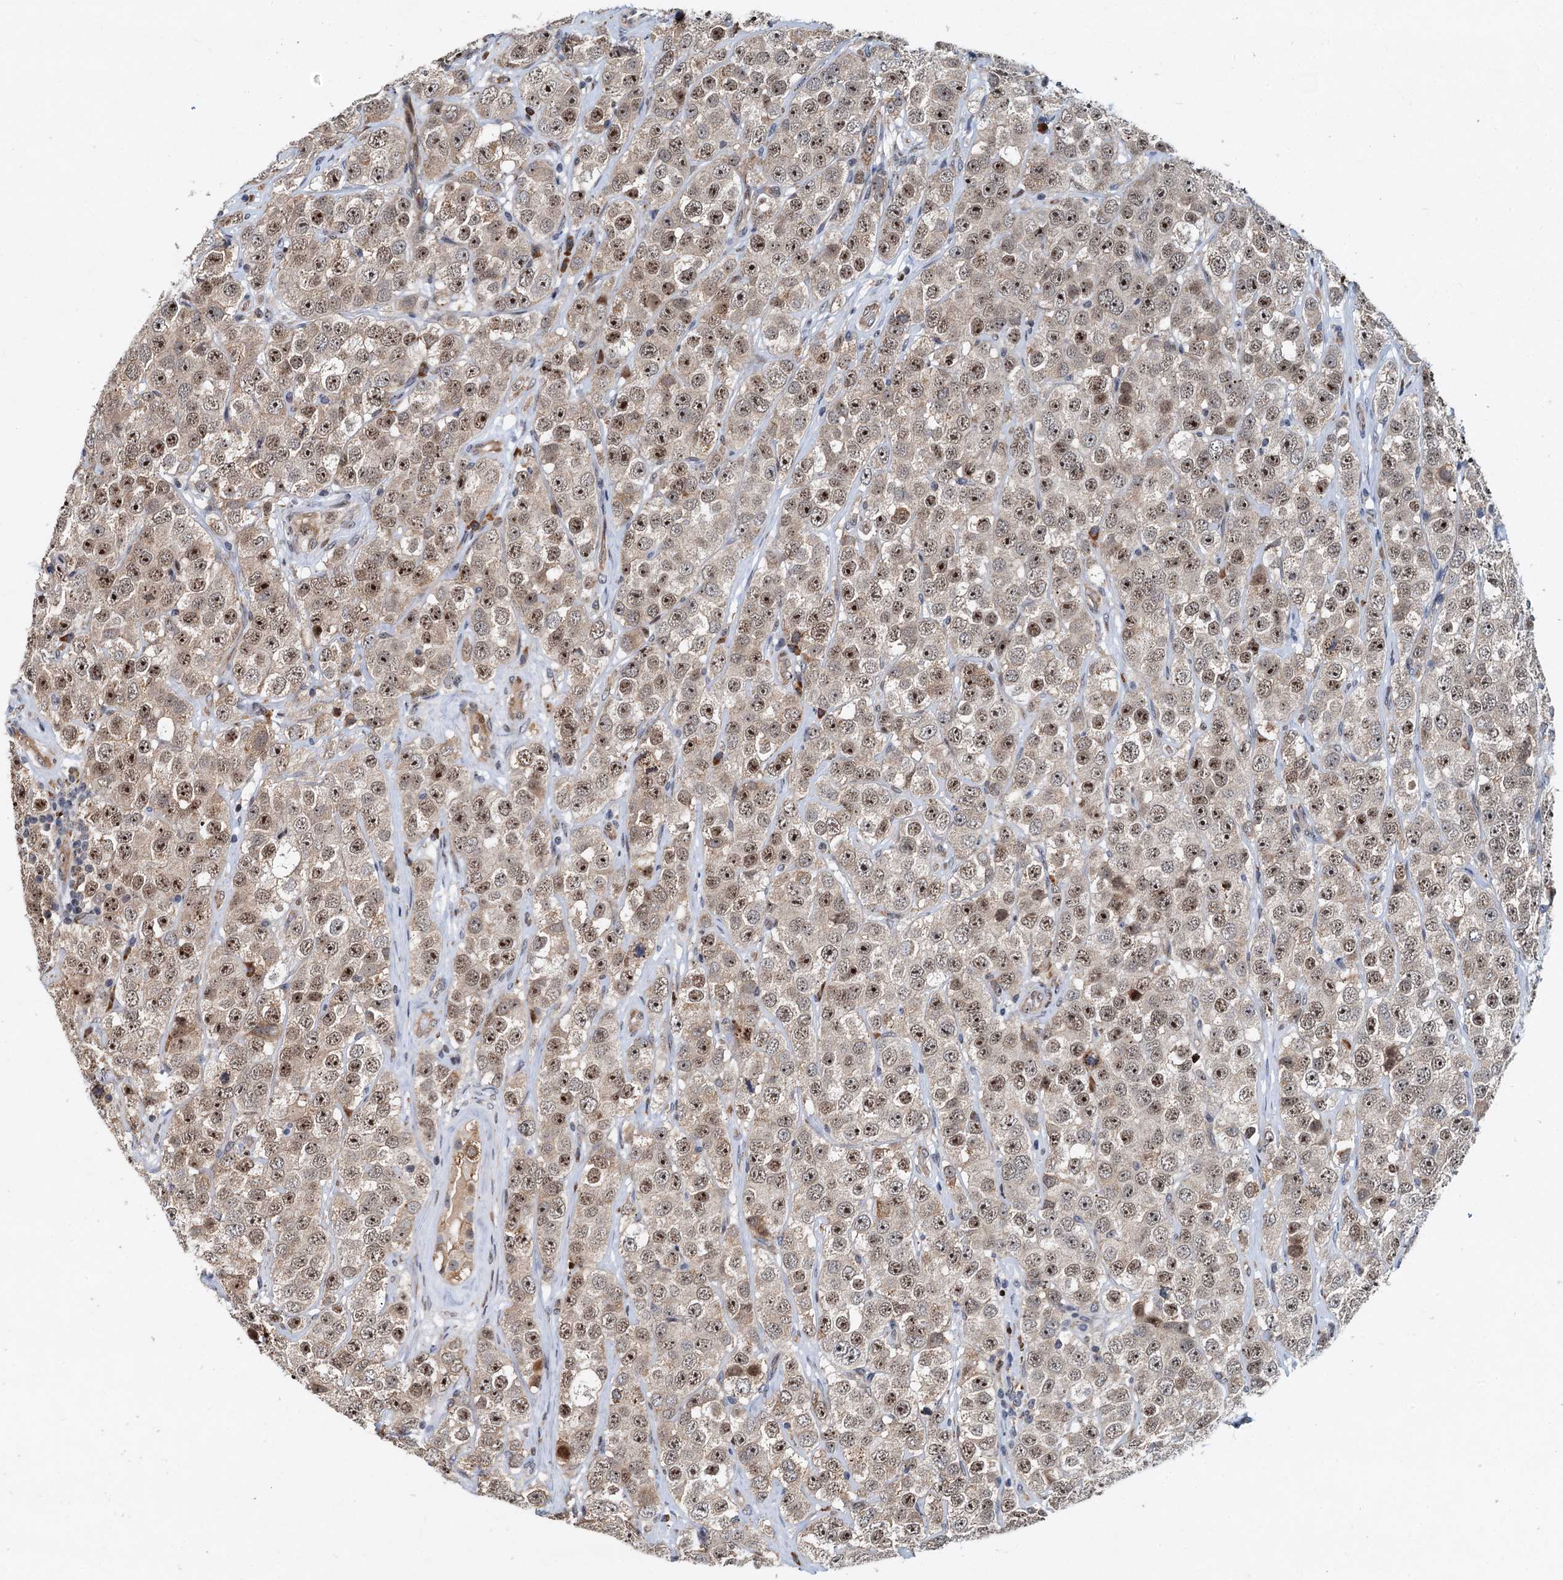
{"staining": {"intensity": "moderate", "quantity": ">75%", "location": "cytoplasmic/membranous,nuclear"}, "tissue": "testis cancer", "cell_type": "Tumor cells", "image_type": "cancer", "snomed": [{"axis": "morphology", "description": "Seminoma, NOS"}, {"axis": "topography", "description": "Testis"}], "caption": "DAB immunohistochemical staining of human testis cancer demonstrates moderate cytoplasmic/membranous and nuclear protein expression in approximately >75% of tumor cells. The staining is performed using DAB brown chromogen to label protein expression. The nuclei are counter-stained blue using hematoxylin.", "gene": "DNAJC21", "patient": {"sex": "male", "age": 28}}